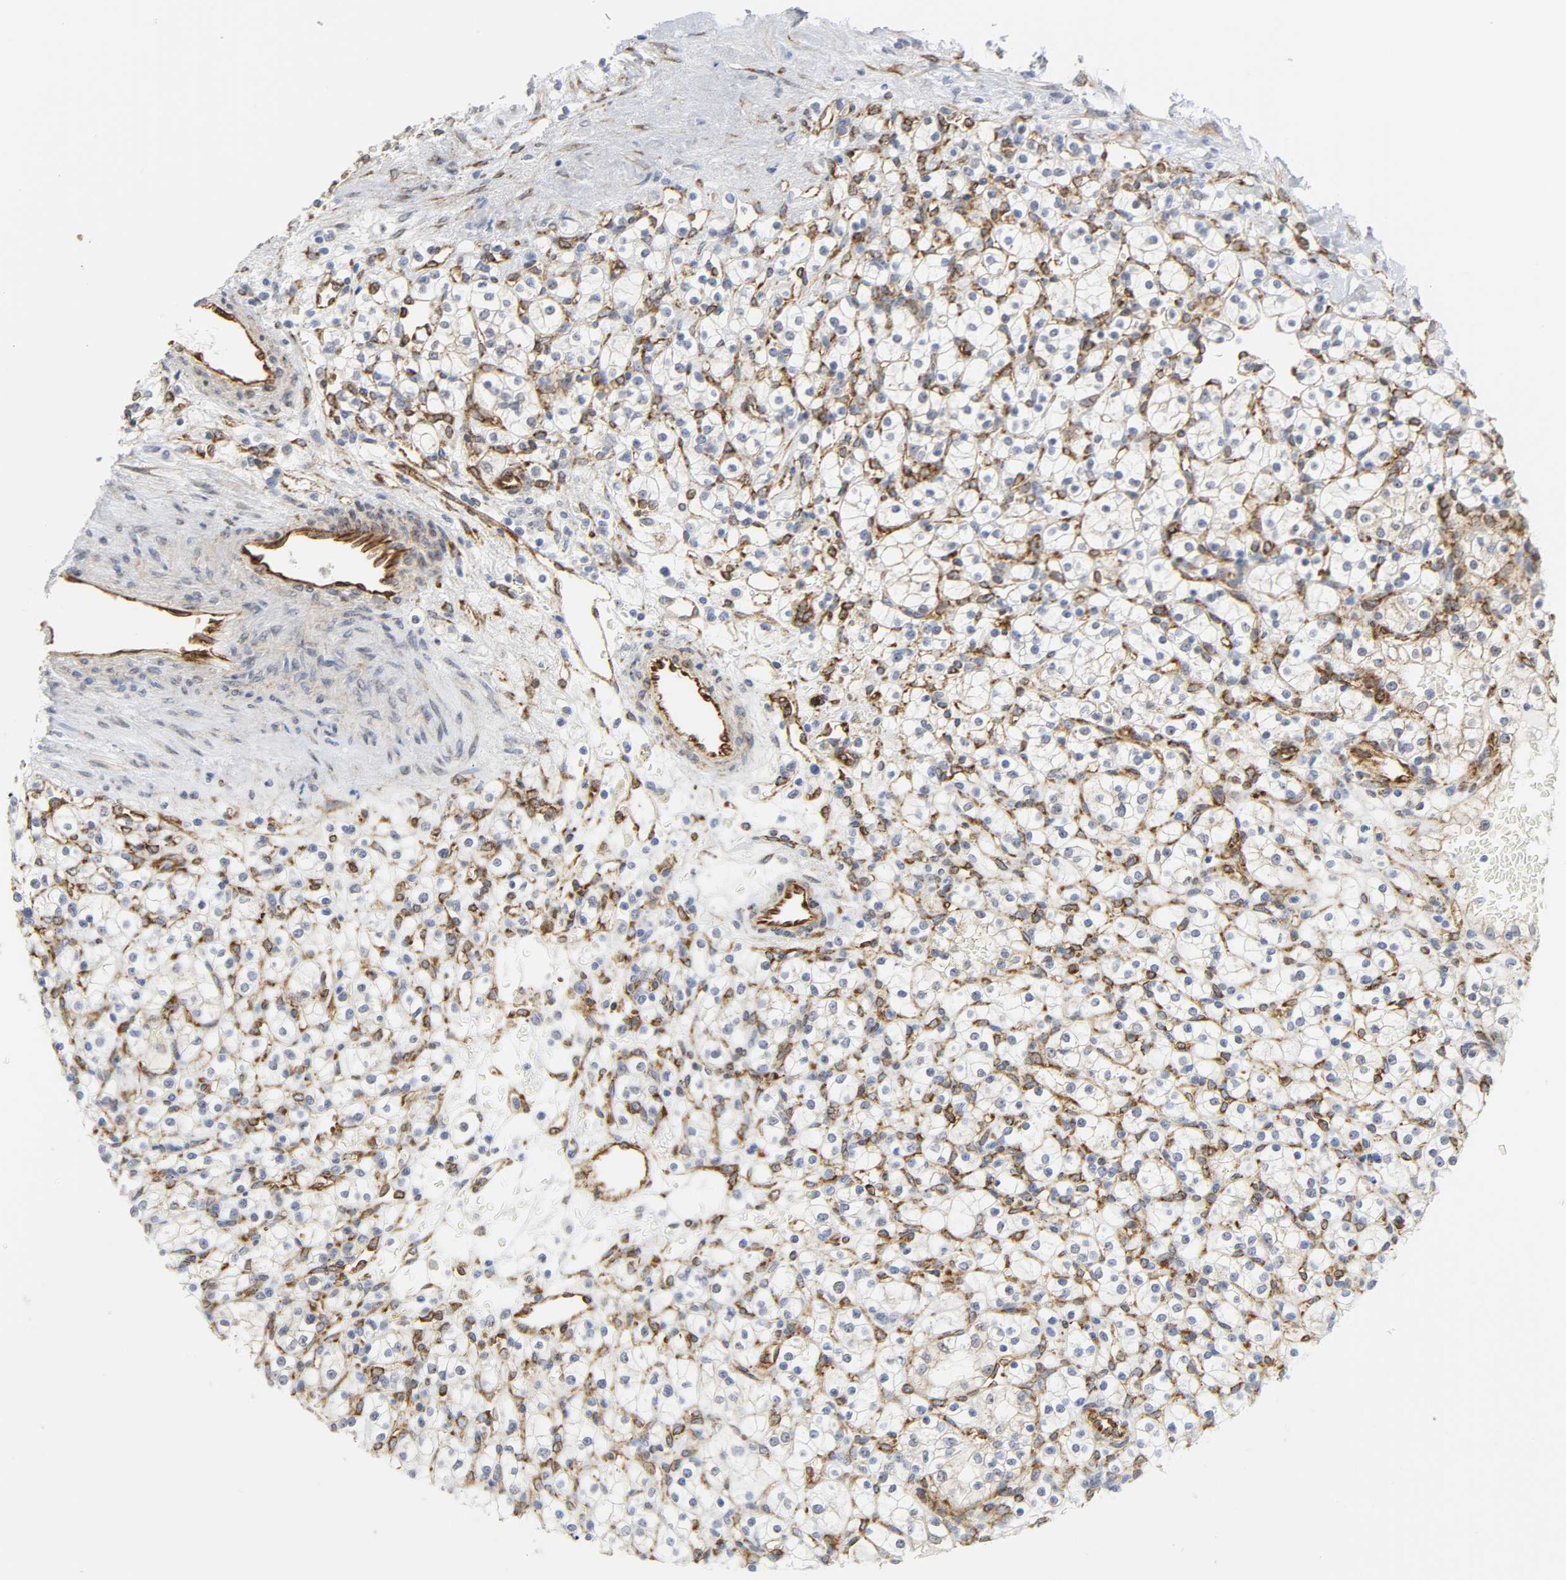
{"staining": {"intensity": "moderate", "quantity": "<25%", "location": "cytoplasmic/membranous"}, "tissue": "renal cancer", "cell_type": "Tumor cells", "image_type": "cancer", "snomed": [{"axis": "morphology", "description": "Normal tissue, NOS"}, {"axis": "morphology", "description": "Adenocarcinoma, NOS"}, {"axis": "topography", "description": "Kidney"}], "caption": "Immunohistochemical staining of human renal cancer displays low levels of moderate cytoplasmic/membranous staining in about <25% of tumor cells. The protein of interest is stained brown, and the nuclei are stained in blue (DAB IHC with brightfield microscopy, high magnification).", "gene": "DOCK1", "patient": {"sex": "female", "age": 55}}